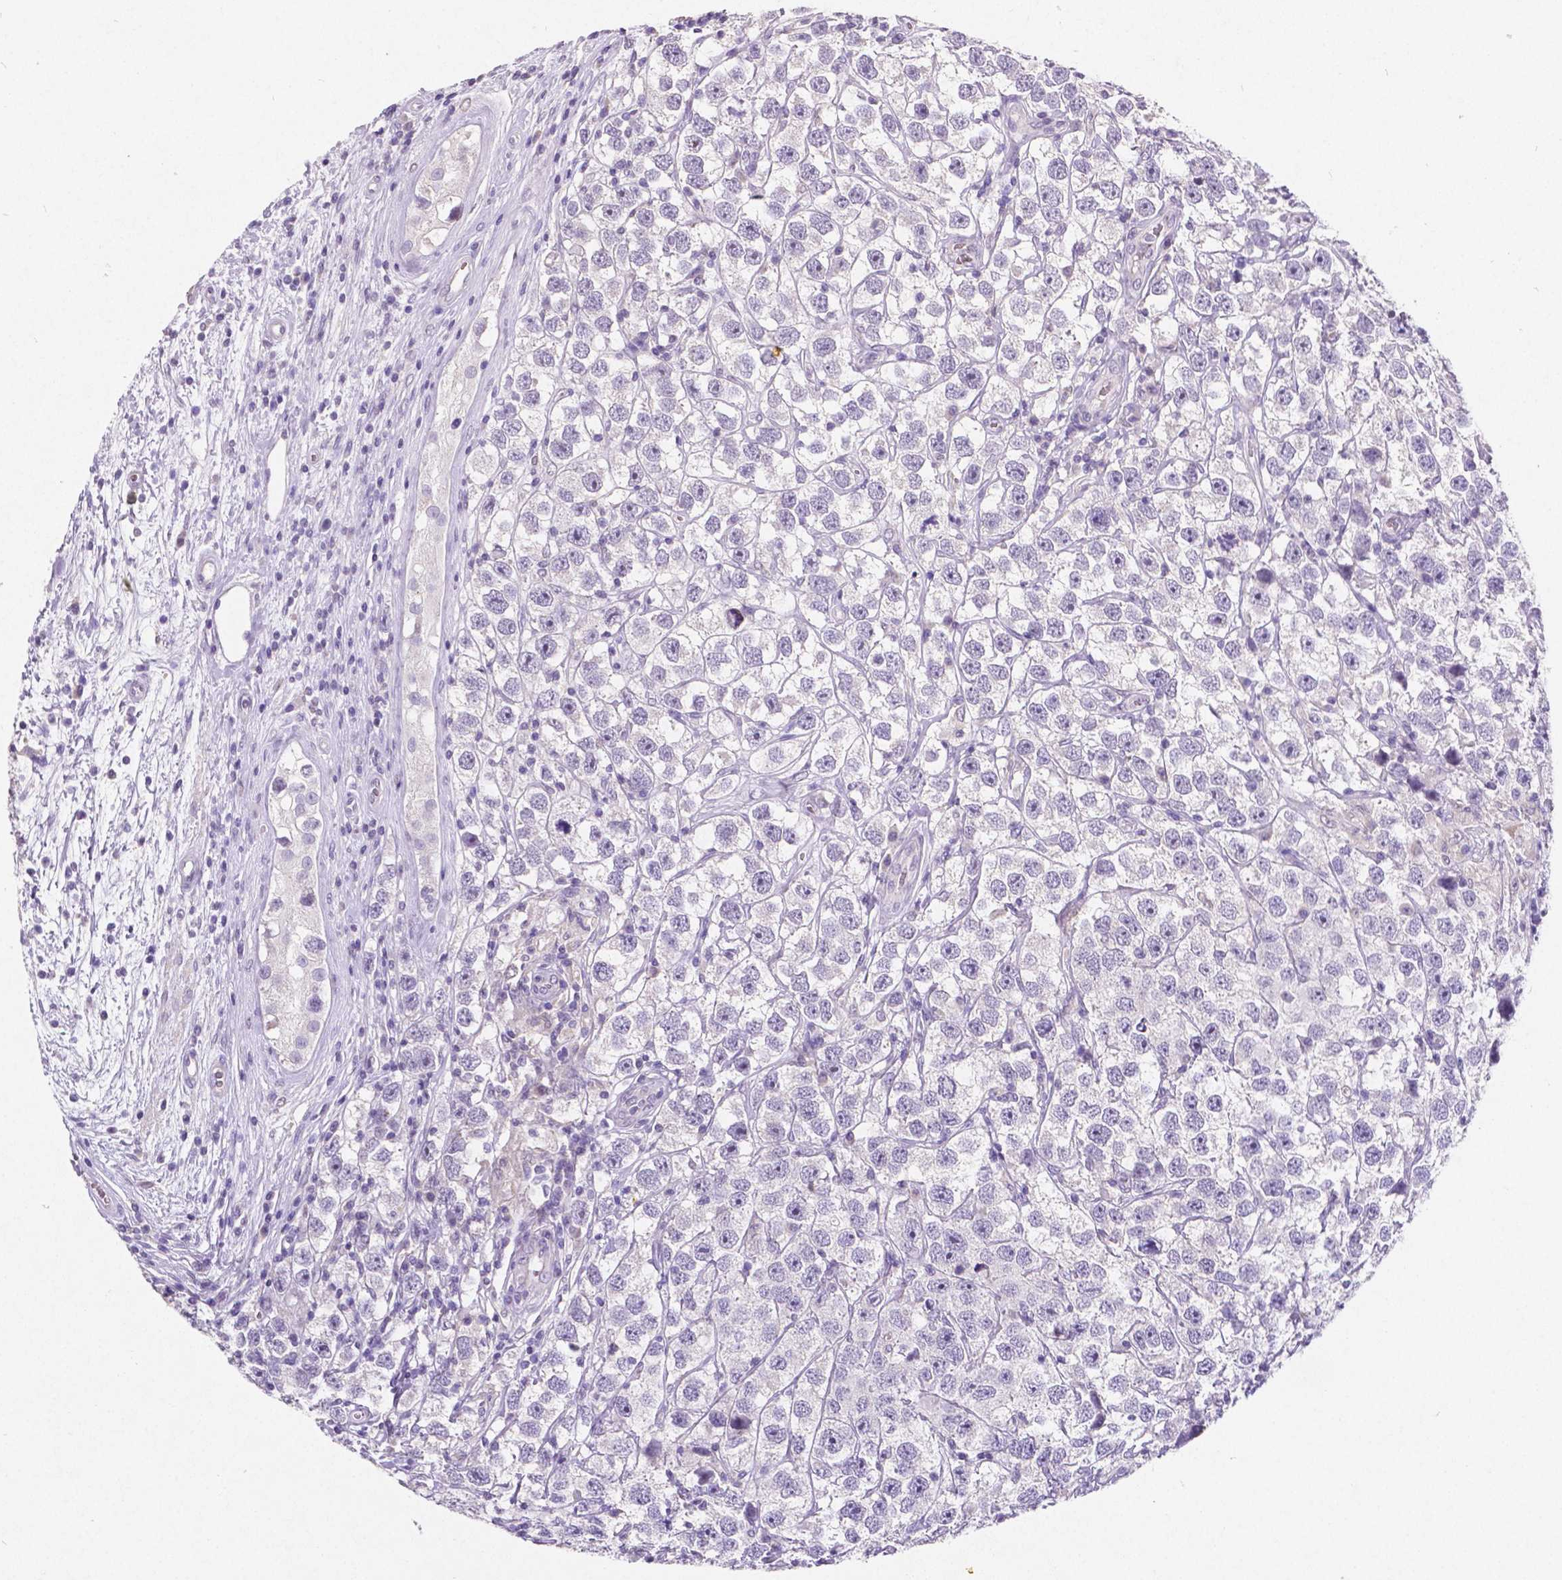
{"staining": {"intensity": "negative", "quantity": "none", "location": "none"}, "tissue": "testis cancer", "cell_type": "Tumor cells", "image_type": "cancer", "snomed": [{"axis": "morphology", "description": "Seminoma, NOS"}, {"axis": "topography", "description": "Testis"}], "caption": "Histopathology image shows no protein positivity in tumor cells of testis cancer tissue.", "gene": "SATB2", "patient": {"sex": "male", "age": 26}}